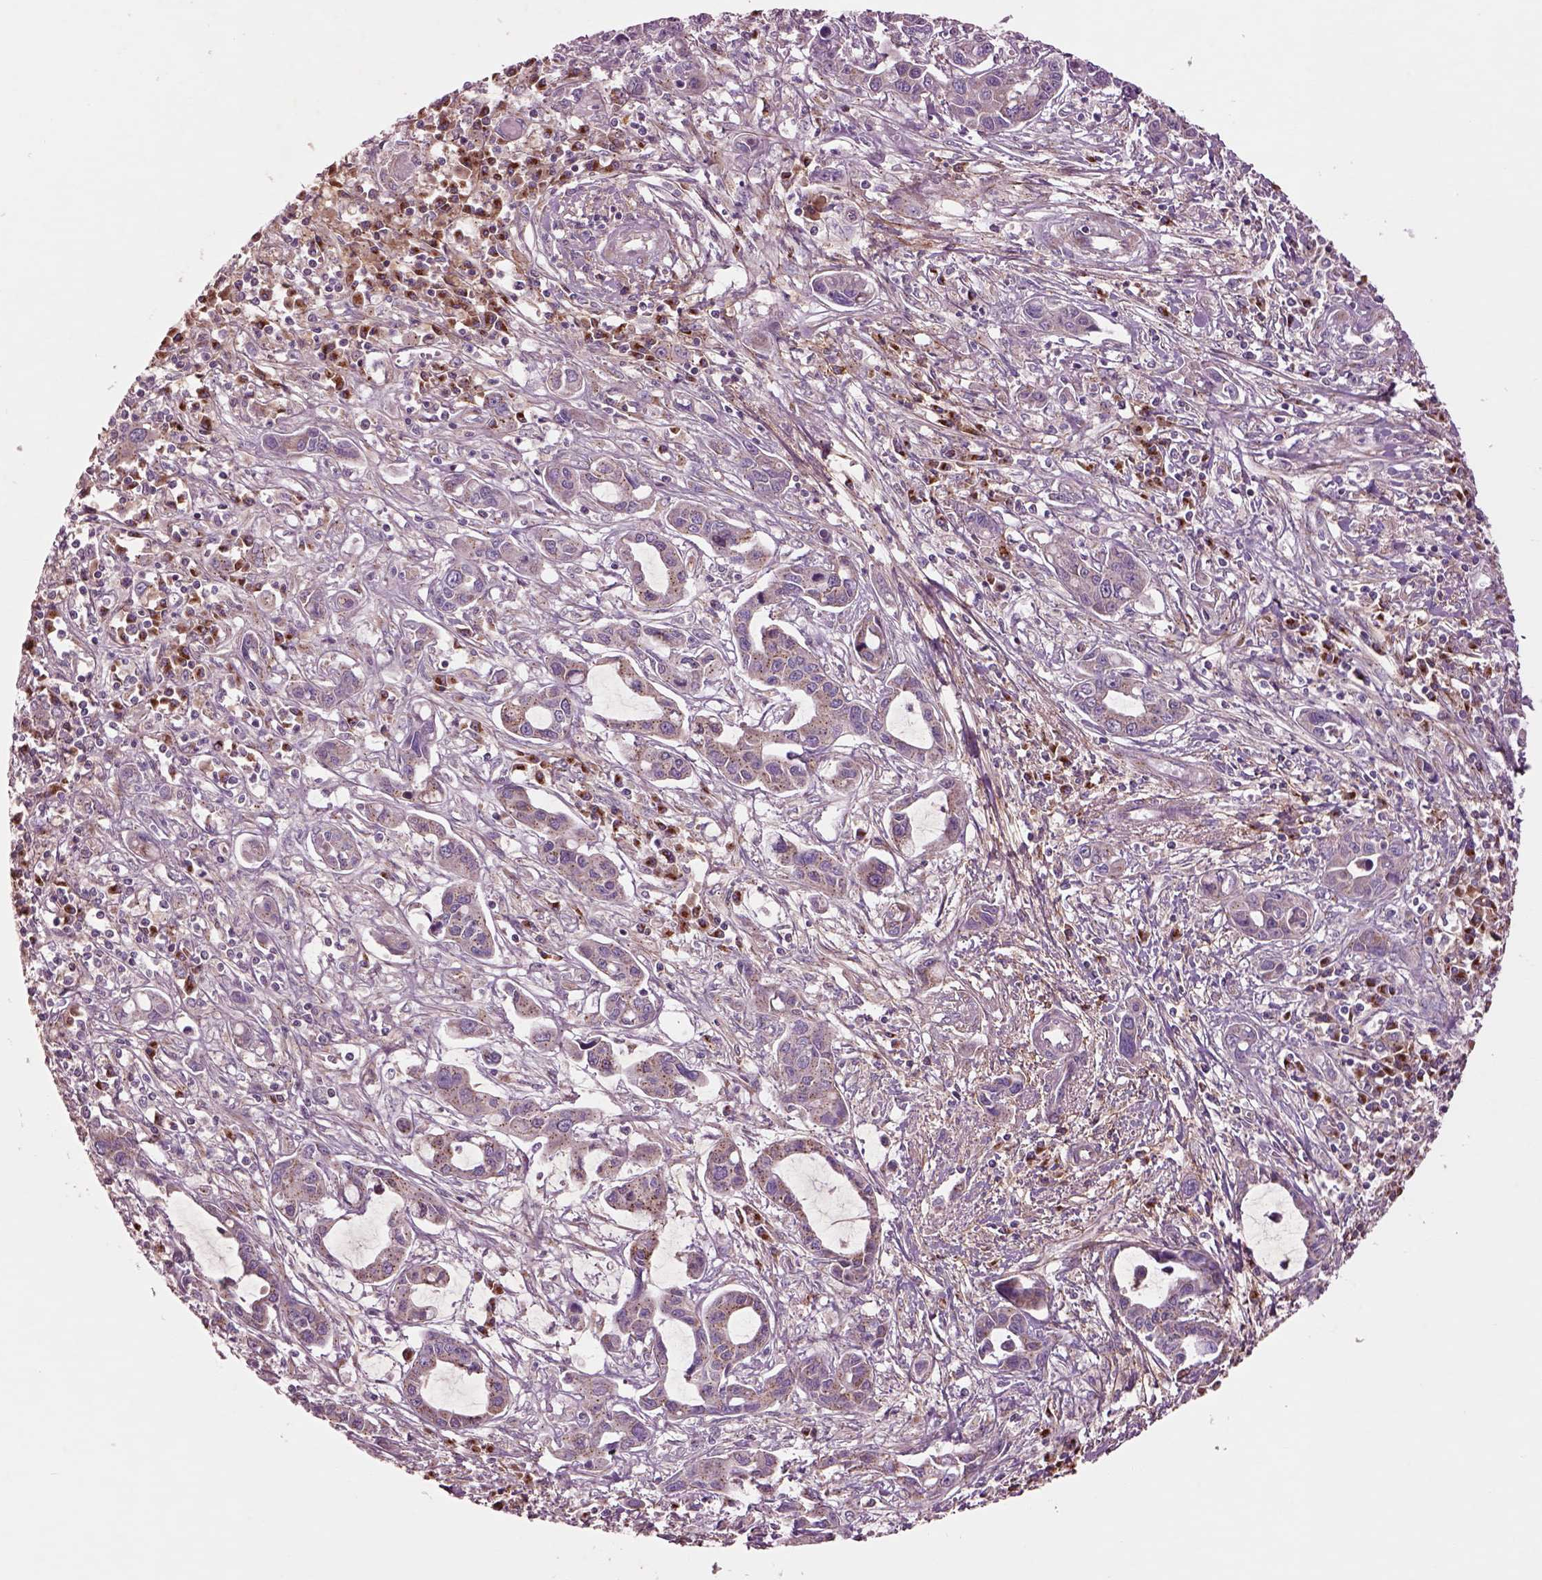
{"staining": {"intensity": "negative", "quantity": "none", "location": "none"}, "tissue": "liver cancer", "cell_type": "Tumor cells", "image_type": "cancer", "snomed": [{"axis": "morphology", "description": "Cholangiocarcinoma"}, {"axis": "topography", "description": "Liver"}], "caption": "This is an immunohistochemistry (IHC) micrograph of cholangiocarcinoma (liver). There is no staining in tumor cells.", "gene": "SEC23A", "patient": {"sex": "male", "age": 58}}